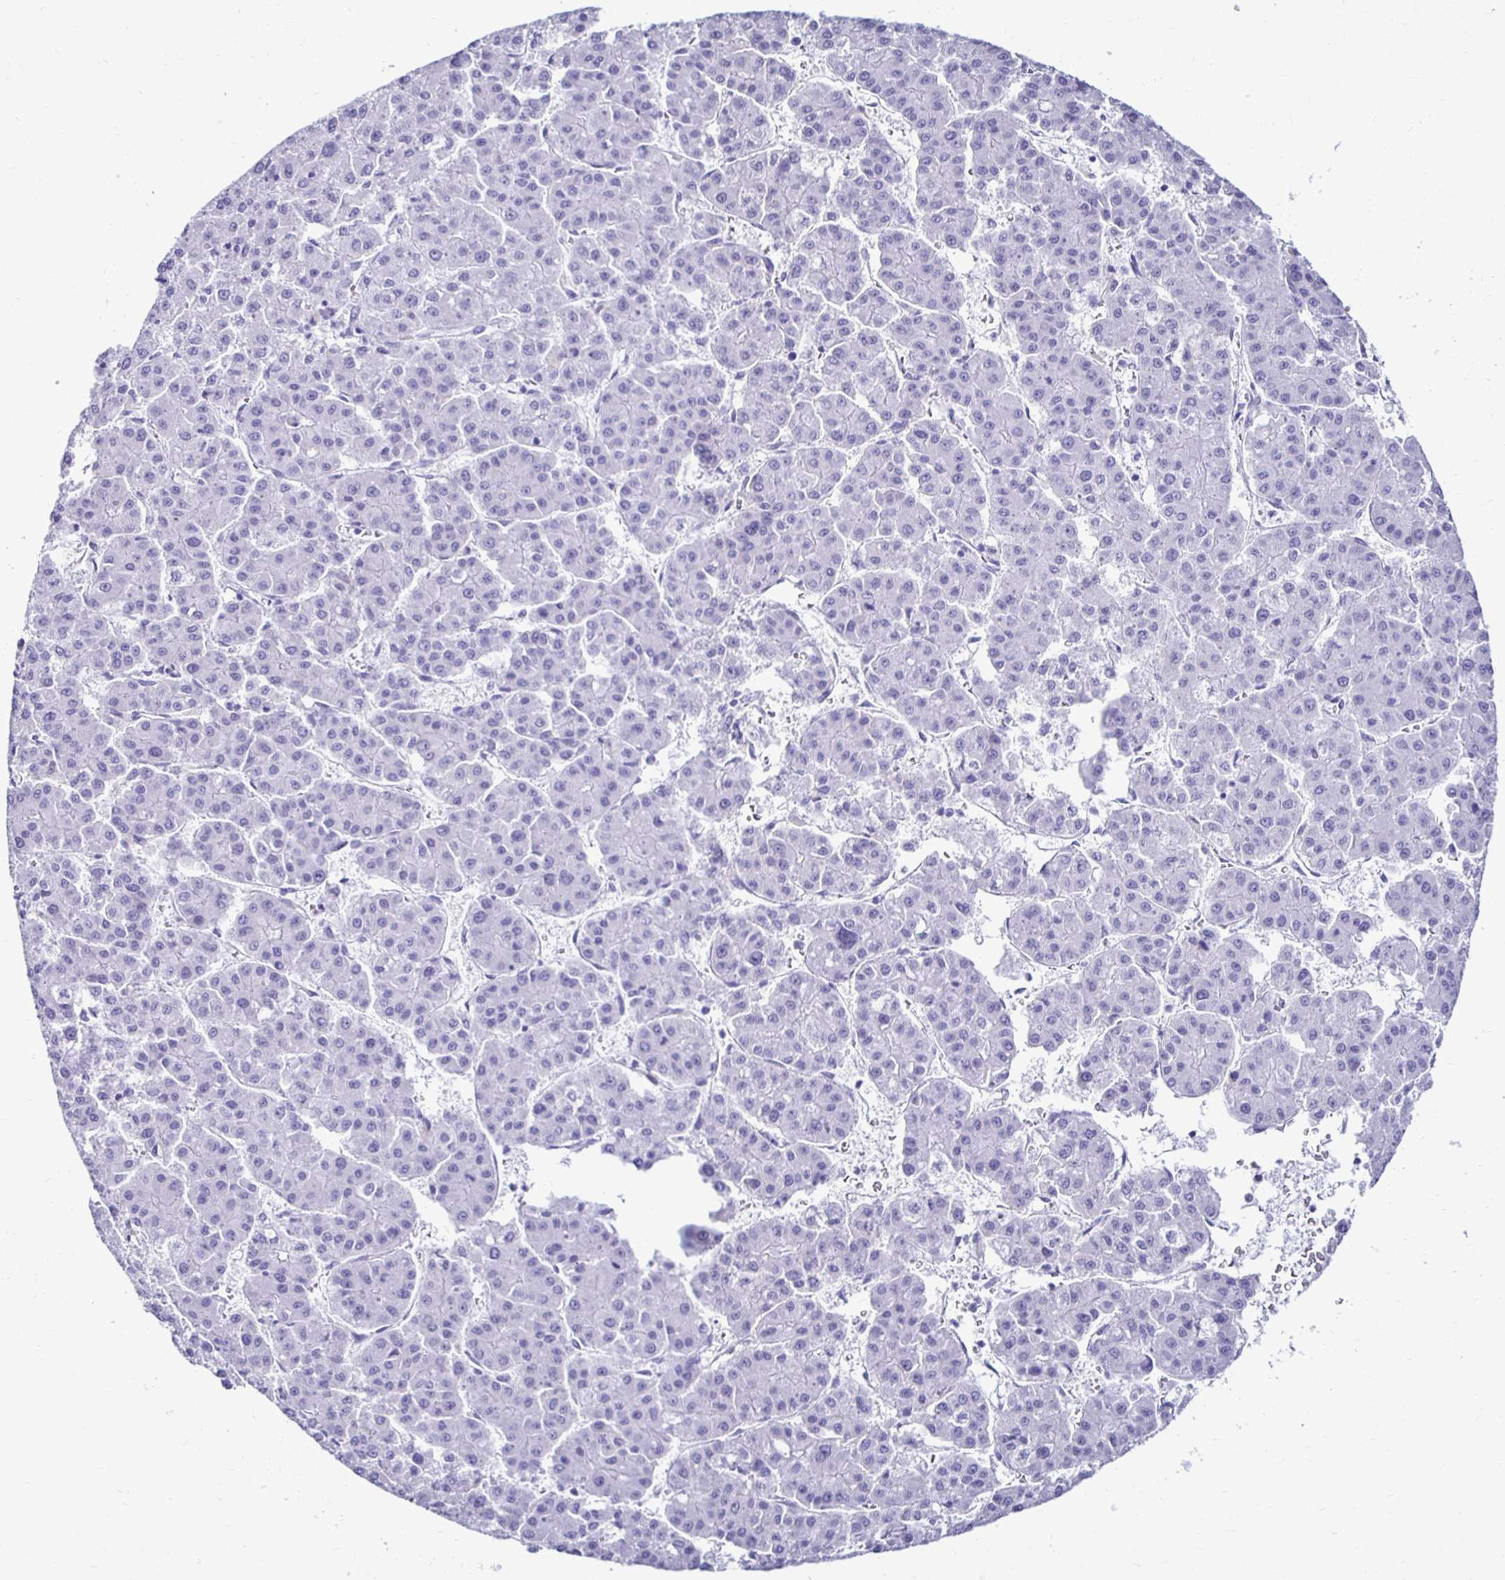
{"staining": {"intensity": "negative", "quantity": "none", "location": "none"}, "tissue": "liver cancer", "cell_type": "Tumor cells", "image_type": "cancer", "snomed": [{"axis": "morphology", "description": "Carcinoma, Hepatocellular, NOS"}, {"axis": "topography", "description": "Liver"}], "caption": "Immunohistochemistry (IHC) image of neoplastic tissue: hepatocellular carcinoma (liver) stained with DAB exhibits no significant protein staining in tumor cells.", "gene": "CST5", "patient": {"sex": "male", "age": 73}}